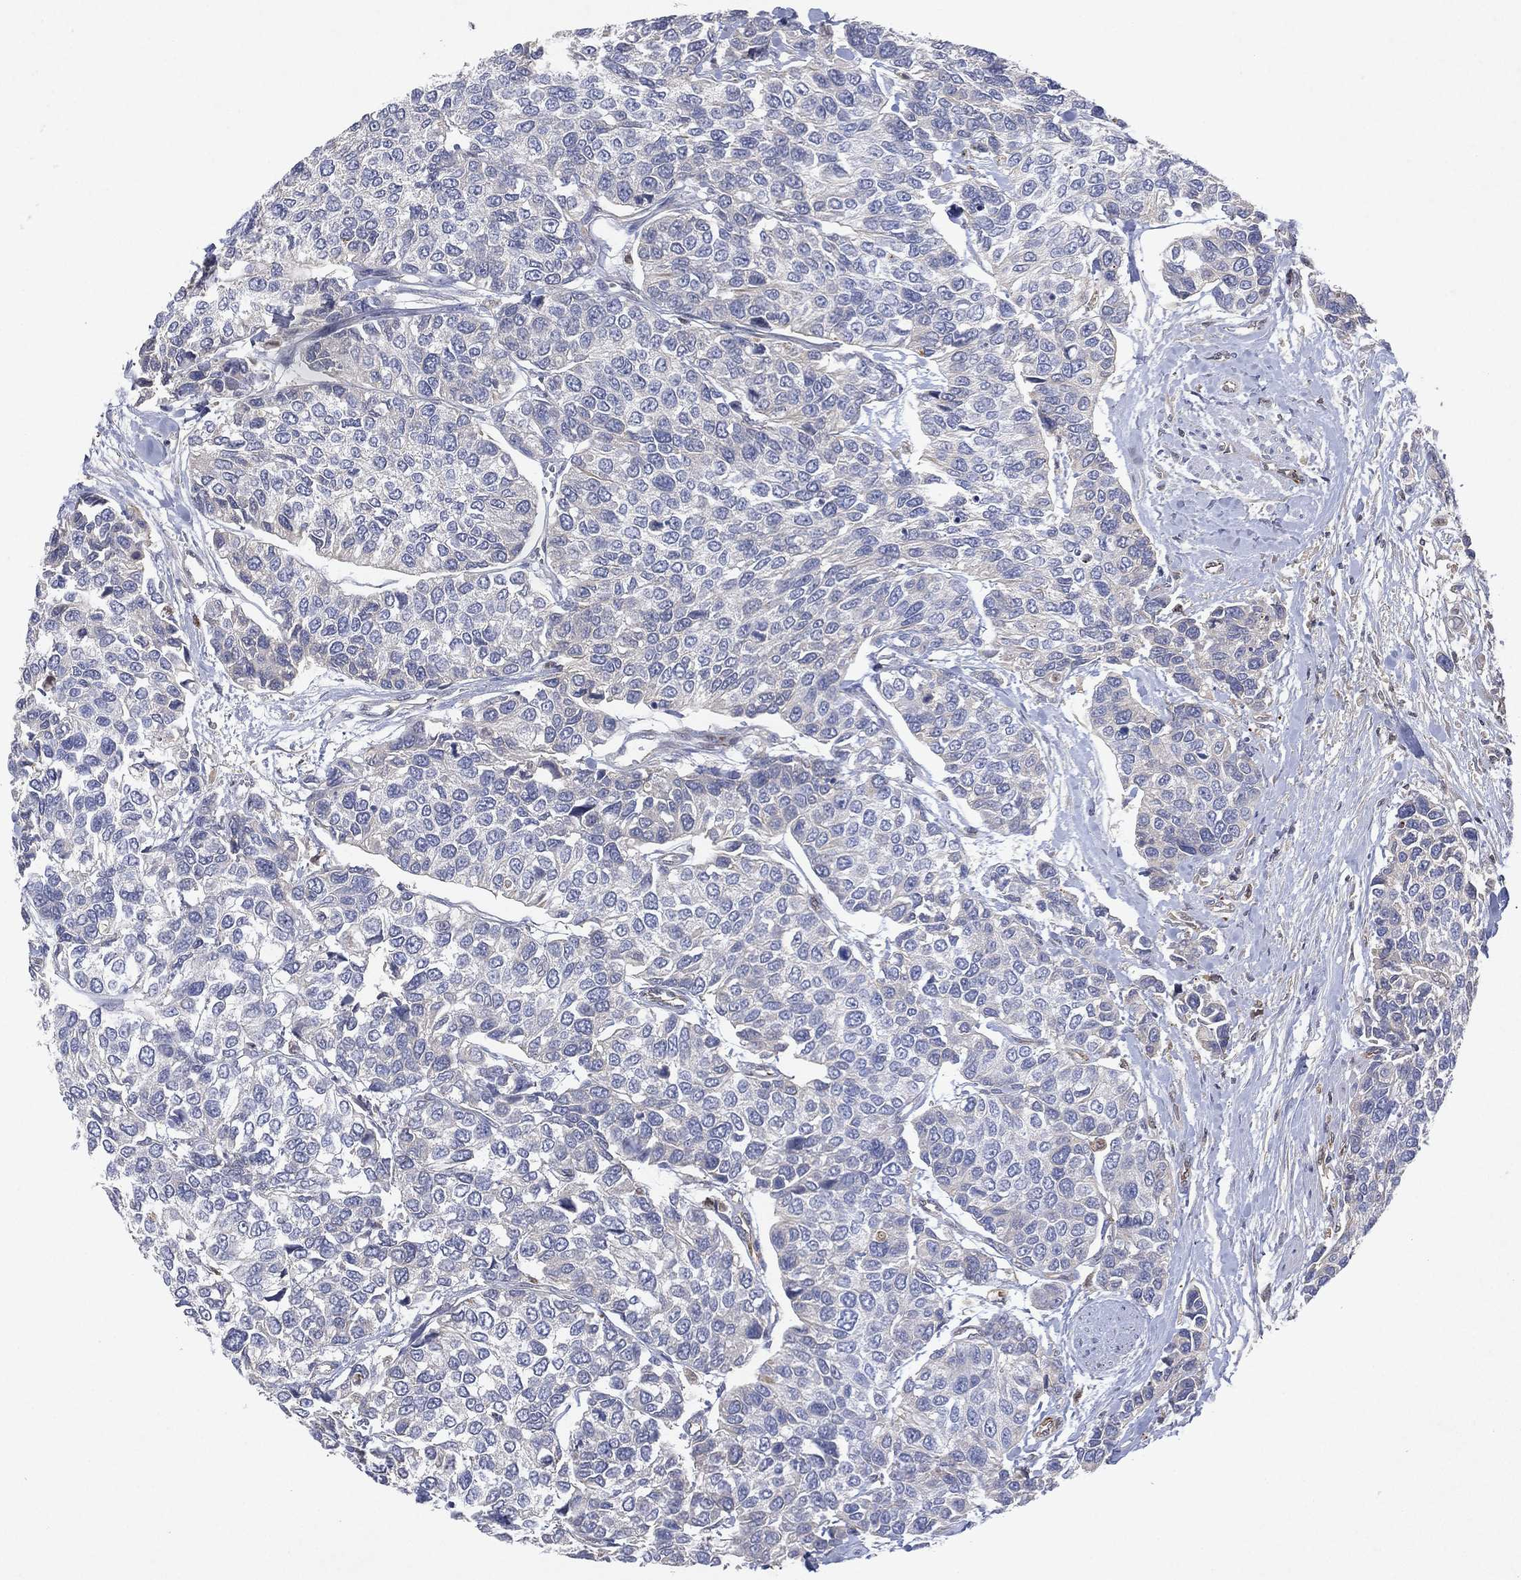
{"staining": {"intensity": "negative", "quantity": "none", "location": "none"}, "tissue": "urothelial cancer", "cell_type": "Tumor cells", "image_type": "cancer", "snomed": [{"axis": "morphology", "description": "Urothelial carcinoma, High grade"}, {"axis": "topography", "description": "Urinary bladder"}], "caption": "High magnification brightfield microscopy of urothelial cancer stained with DAB (brown) and counterstained with hematoxylin (blue): tumor cells show no significant staining.", "gene": "FLI1", "patient": {"sex": "male", "age": 77}}